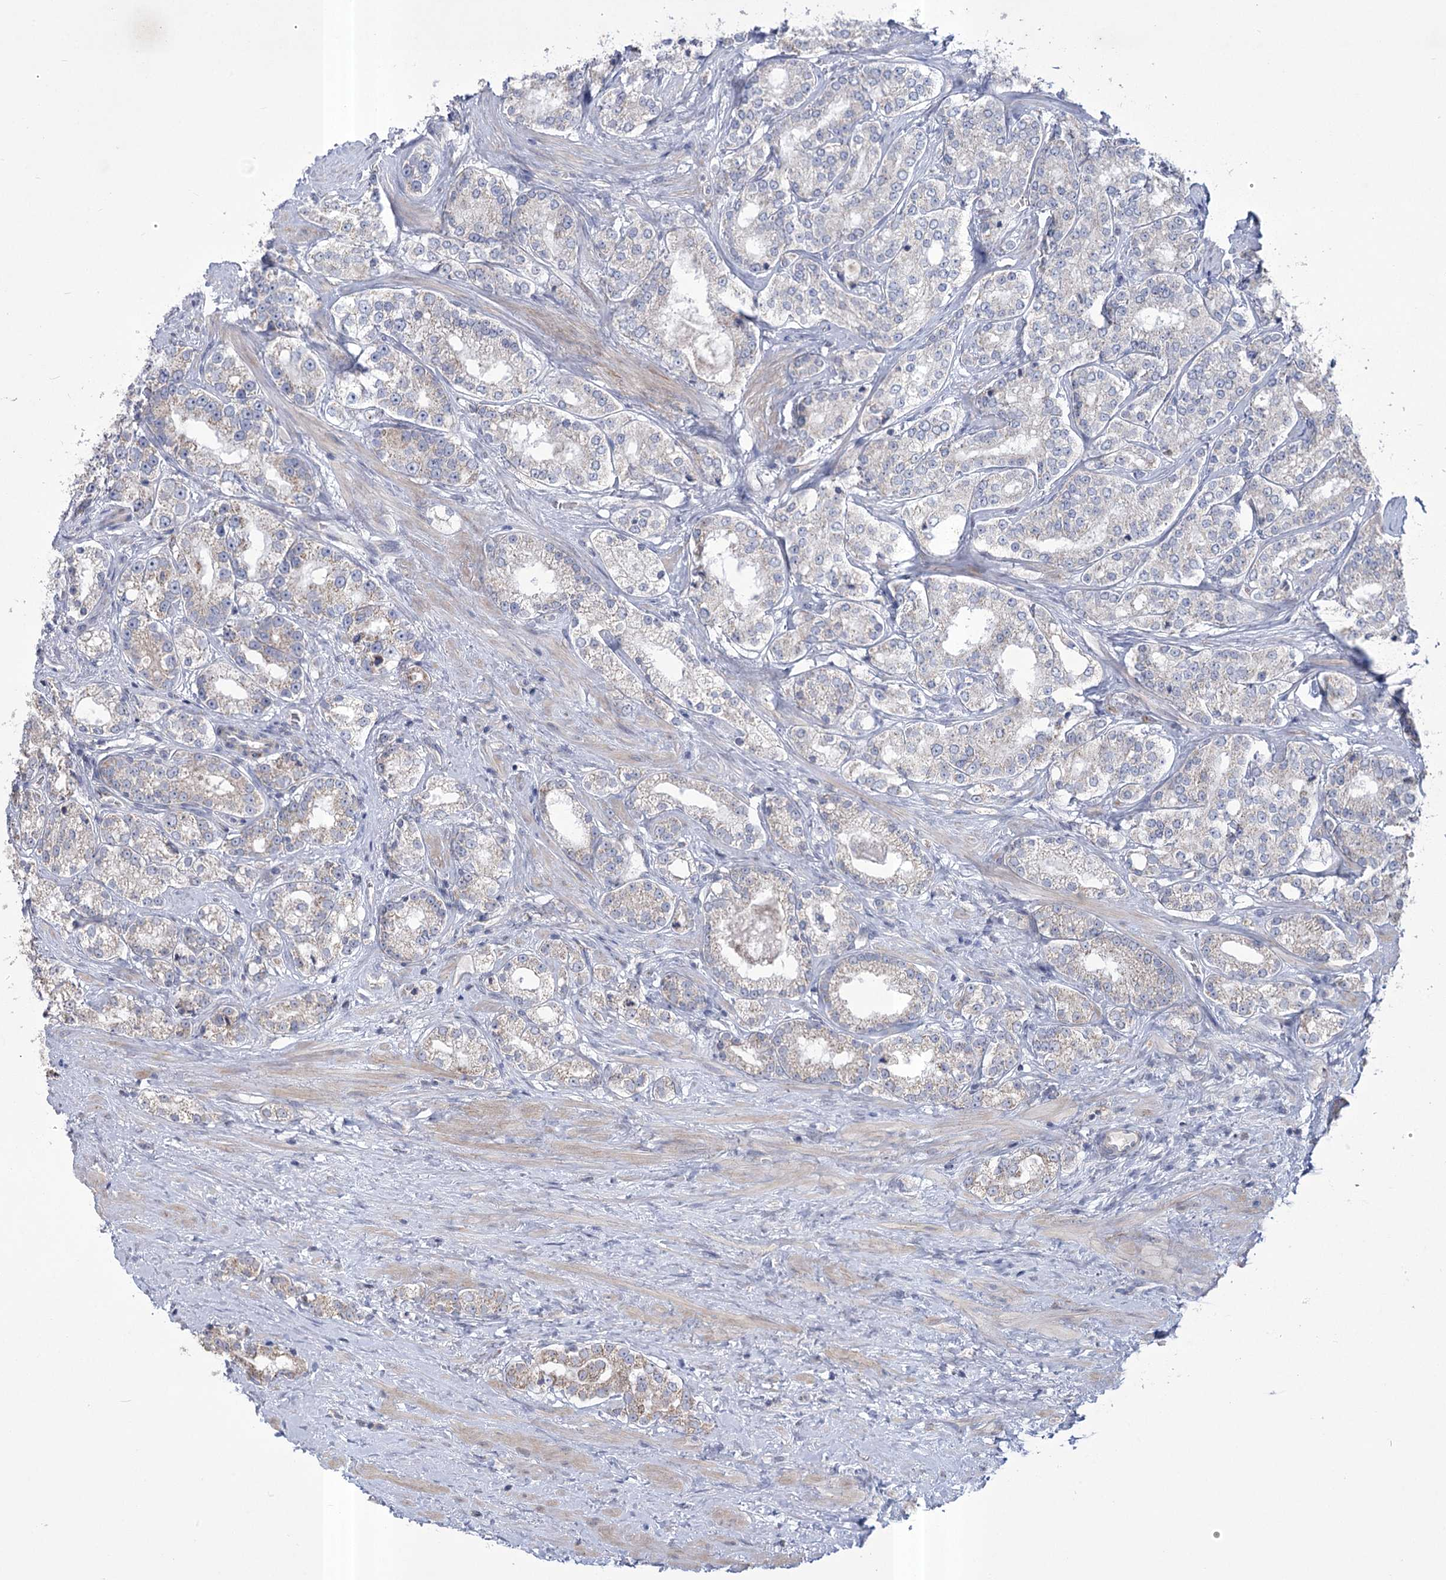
{"staining": {"intensity": "weak", "quantity": "<25%", "location": "cytoplasmic/membranous"}, "tissue": "prostate cancer", "cell_type": "Tumor cells", "image_type": "cancer", "snomed": [{"axis": "morphology", "description": "Normal tissue, NOS"}, {"axis": "morphology", "description": "Adenocarcinoma, High grade"}, {"axis": "topography", "description": "Prostate"}], "caption": "Protein analysis of prostate cancer (adenocarcinoma (high-grade)) demonstrates no significant expression in tumor cells. Brightfield microscopy of IHC stained with DAB (3,3'-diaminobenzidine) (brown) and hematoxylin (blue), captured at high magnification.", "gene": "PDHB", "patient": {"sex": "male", "age": 83}}